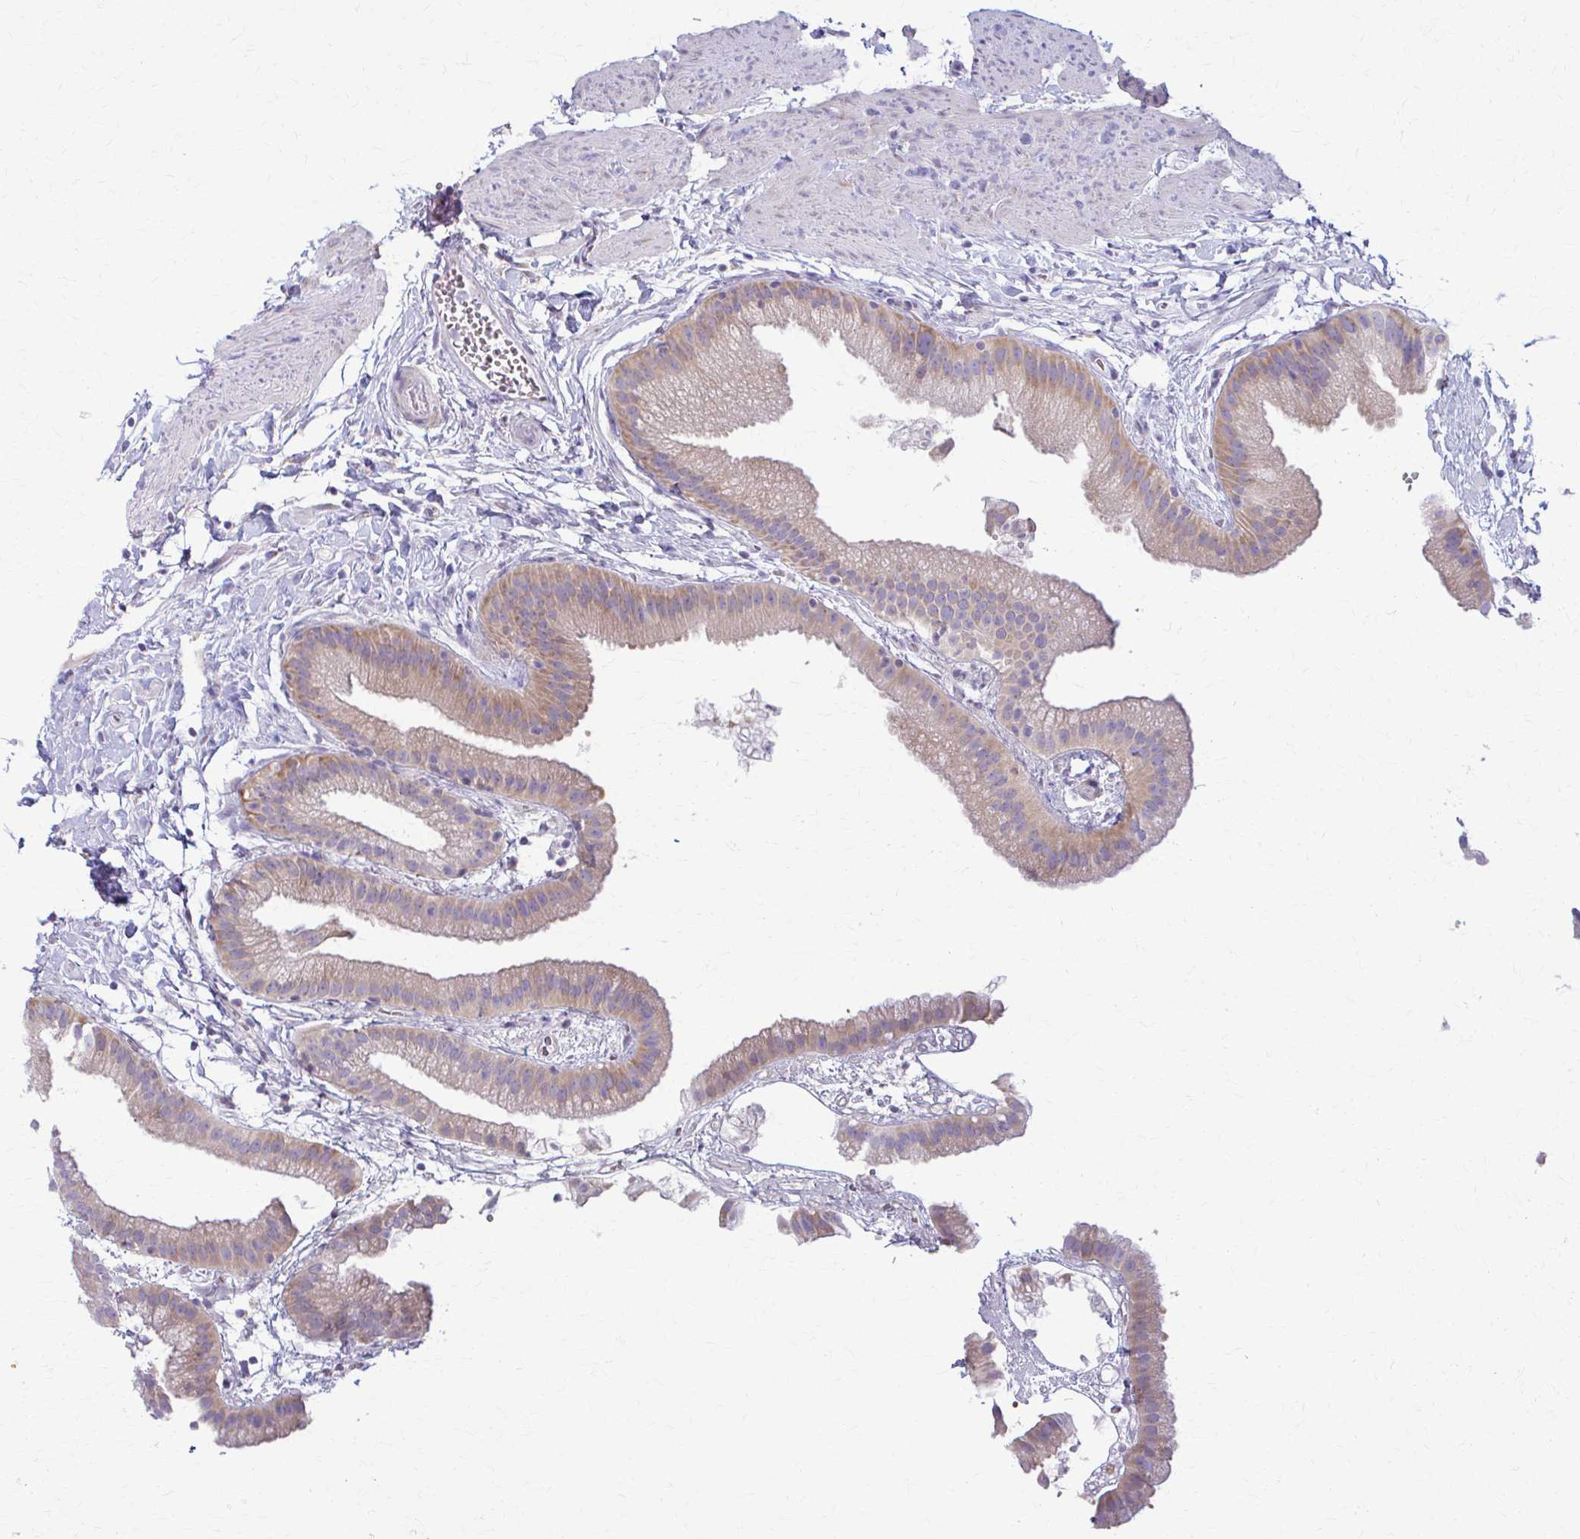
{"staining": {"intensity": "weak", "quantity": "25%-75%", "location": "cytoplasmic/membranous"}, "tissue": "gallbladder", "cell_type": "Glandular cells", "image_type": "normal", "snomed": [{"axis": "morphology", "description": "Normal tissue, NOS"}, {"axis": "topography", "description": "Gallbladder"}], "caption": "Protein expression analysis of normal gallbladder exhibits weak cytoplasmic/membranous expression in about 25%-75% of glandular cells.", "gene": "PRKRA", "patient": {"sex": "female", "age": 63}}